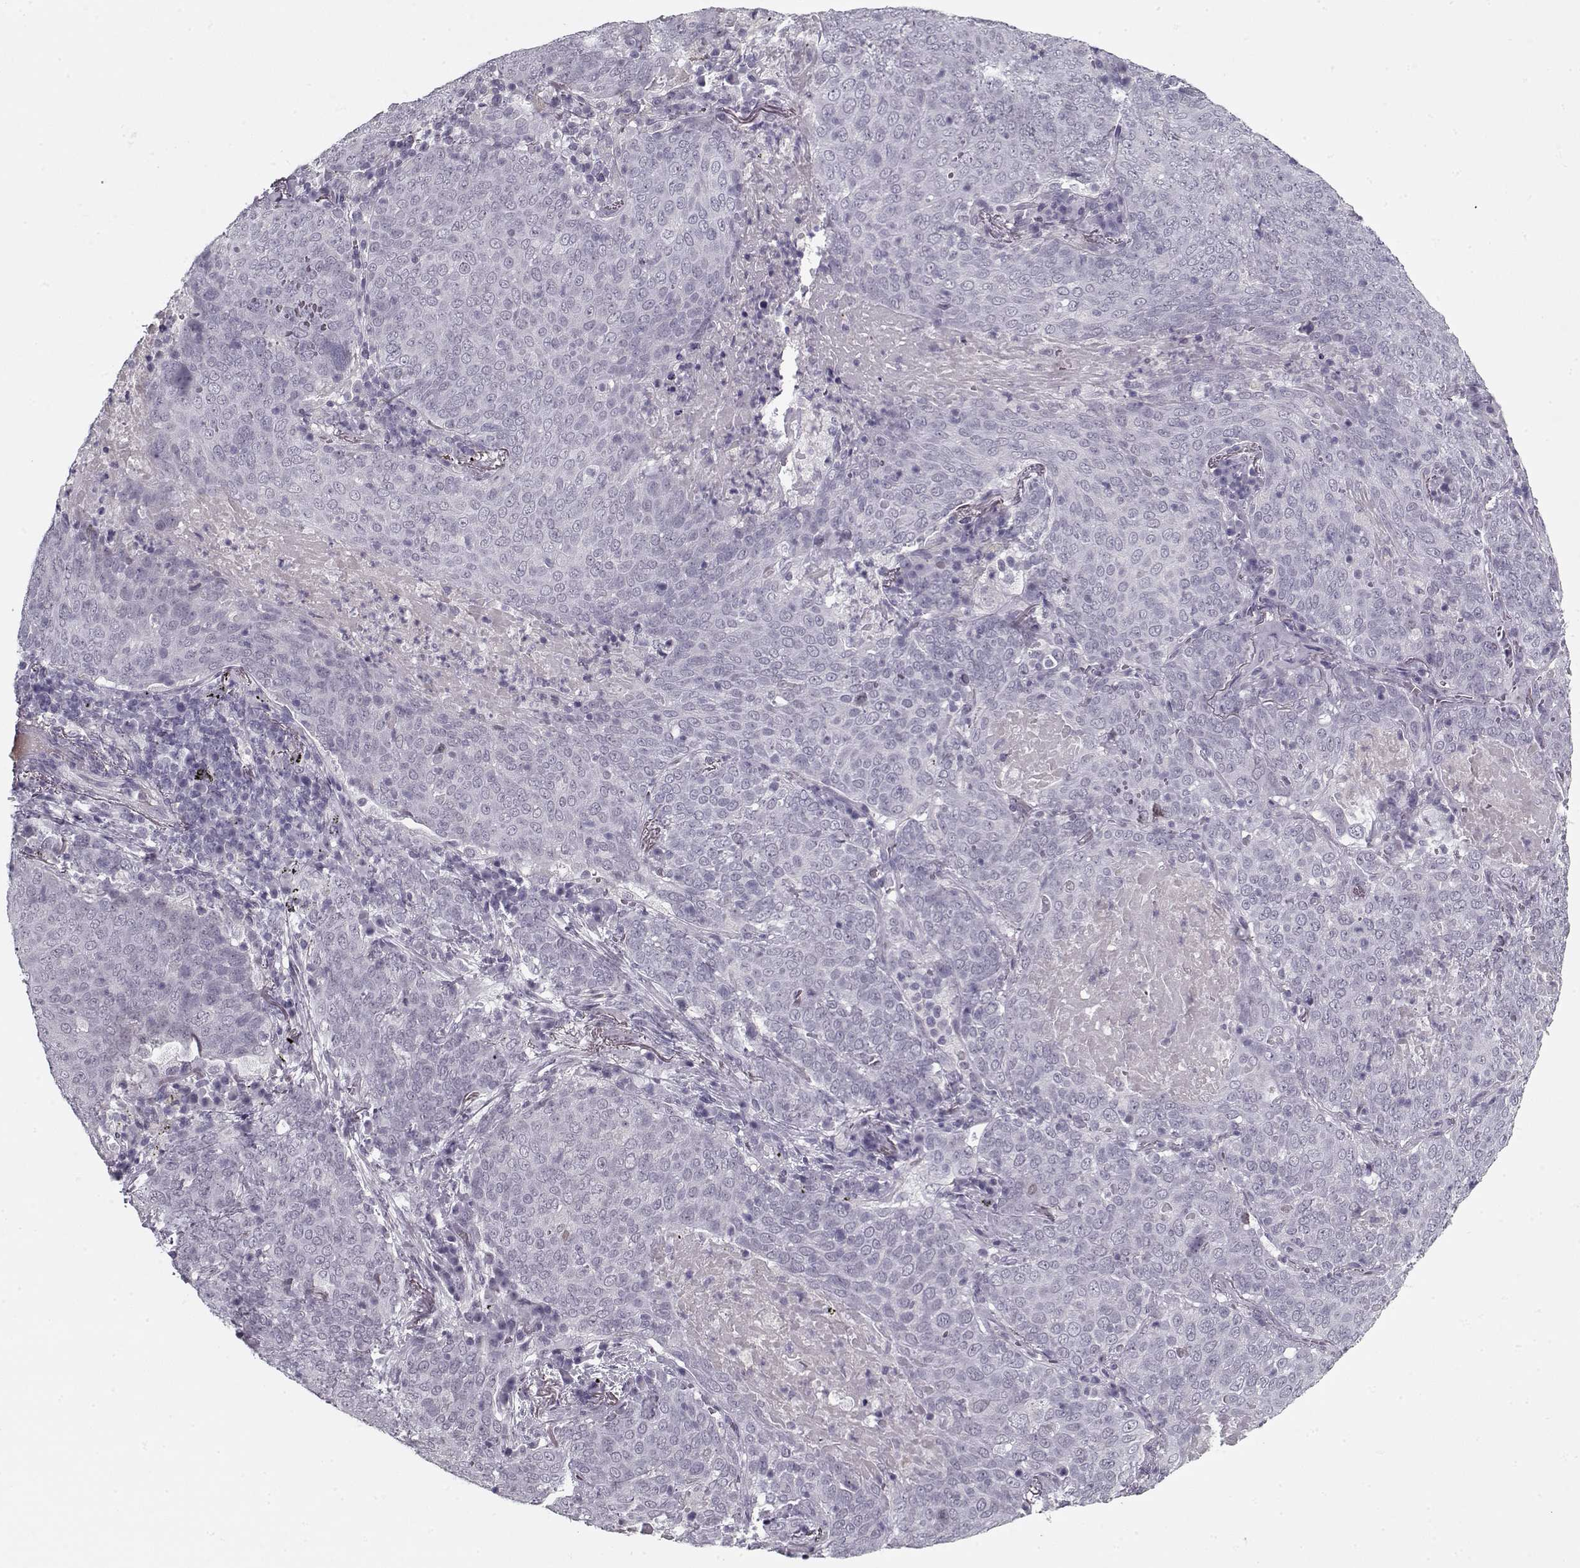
{"staining": {"intensity": "negative", "quantity": "none", "location": "none"}, "tissue": "lung cancer", "cell_type": "Tumor cells", "image_type": "cancer", "snomed": [{"axis": "morphology", "description": "Squamous cell carcinoma, NOS"}, {"axis": "topography", "description": "Lung"}], "caption": "A histopathology image of squamous cell carcinoma (lung) stained for a protein exhibits no brown staining in tumor cells. Brightfield microscopy of immunohistochemistry (IHC) stained with DAB (3,3'-diaminobenzidine) (brown) and hematoxylin (blue), captured at high magnification.", "gene": "SPACA9", "patient": {"sex": "male", "age": 82}}